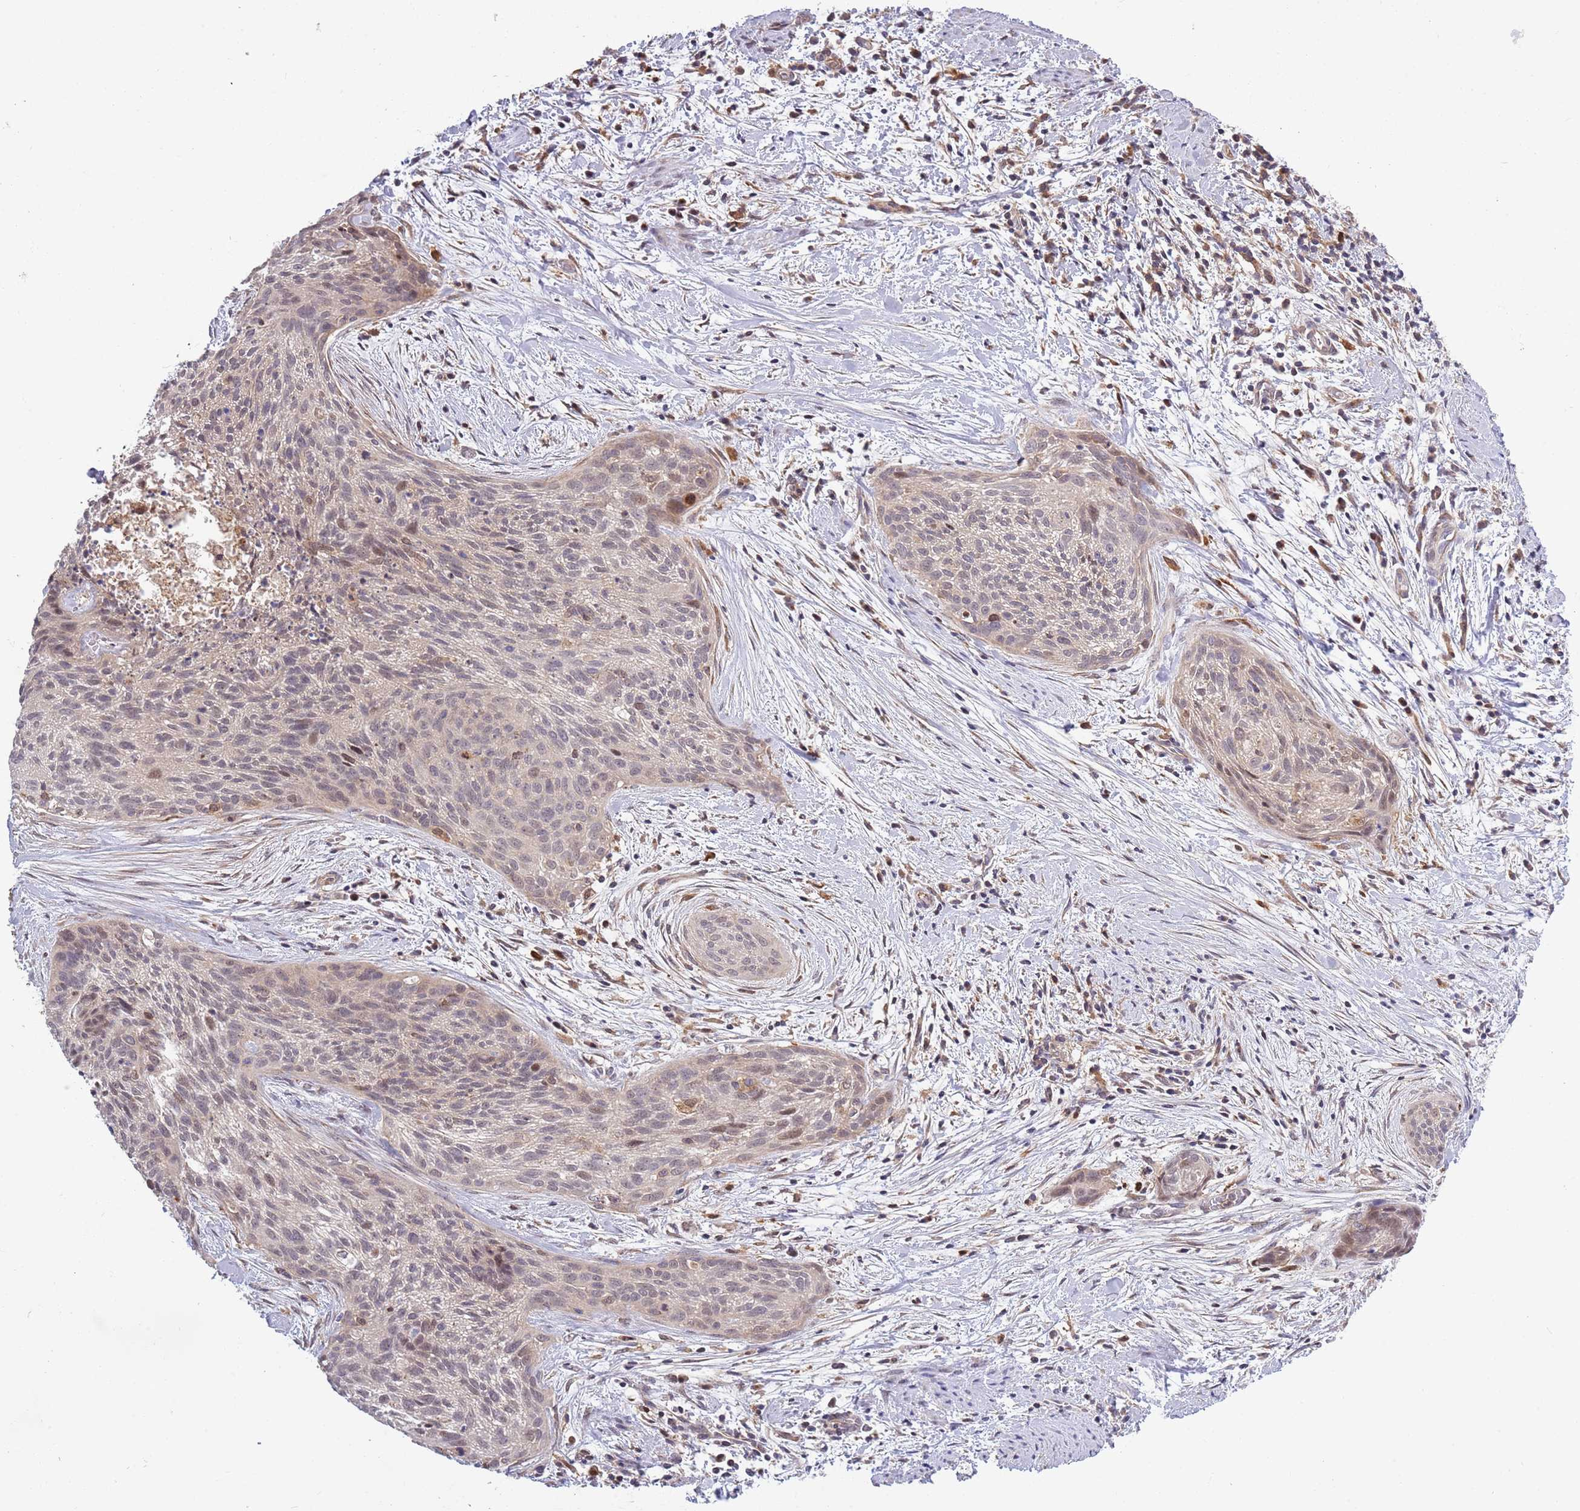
{"staining": {"intensity": "weak", "quantity": "<25%", "location": "nuclear"}, "tissue": "cervical cancer", "cell_type": "Tumor cells", "image_type": "cancer", "snomed": [{"axis": "morphology", "description": "Squamous cell carcinoma, NOS"}, {"axis": "topography", "description": "Cervix"}], "caption": "Immunohistochemical staining of human cervical cancer shows no significant expression in tumor cells. The staining is performed using DAB brown chromogen with nuclei counter-stained in using hematoxylin.", "gene": "CCNJL", "patient": {"sex": "female", "age": 55}}